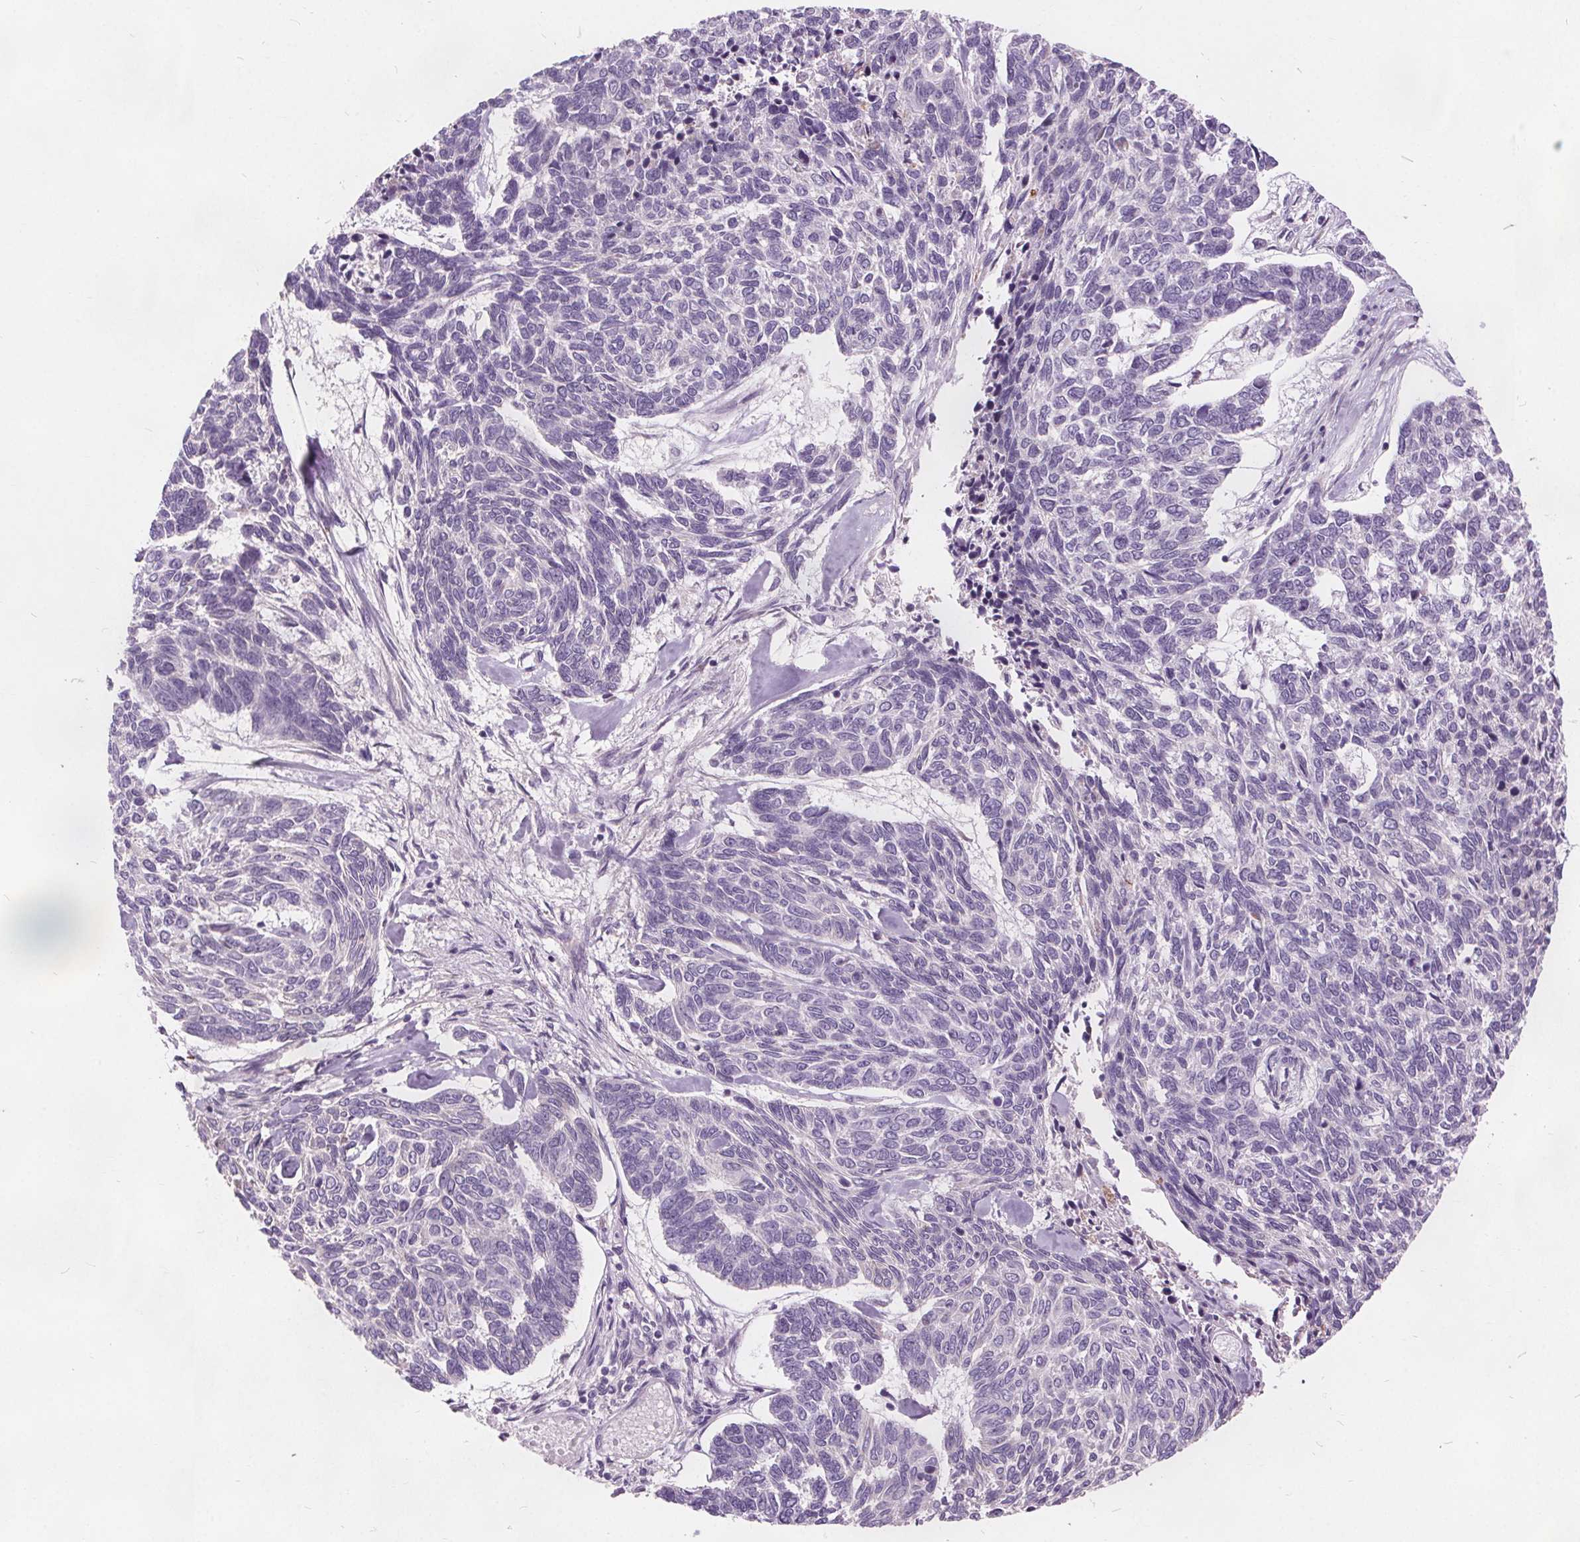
{"staining": {"intensity": "negative", "quantity": "none", "location": "none"}, "tissue": "skin cancer", "cell_type": "Tumor cells", "image_type": "cancer", "snomed": [{"axis": "morphology", "description": "Basal cell carcinoma"}, {"axis": "topography", "description": "Skin"}], "caption": "IHC of human skin cancer (basal cell carcinoma) shows no staining in tumor cells.", "gene": "ACOX2", "patient": {"sex": "female", "age": 65}}